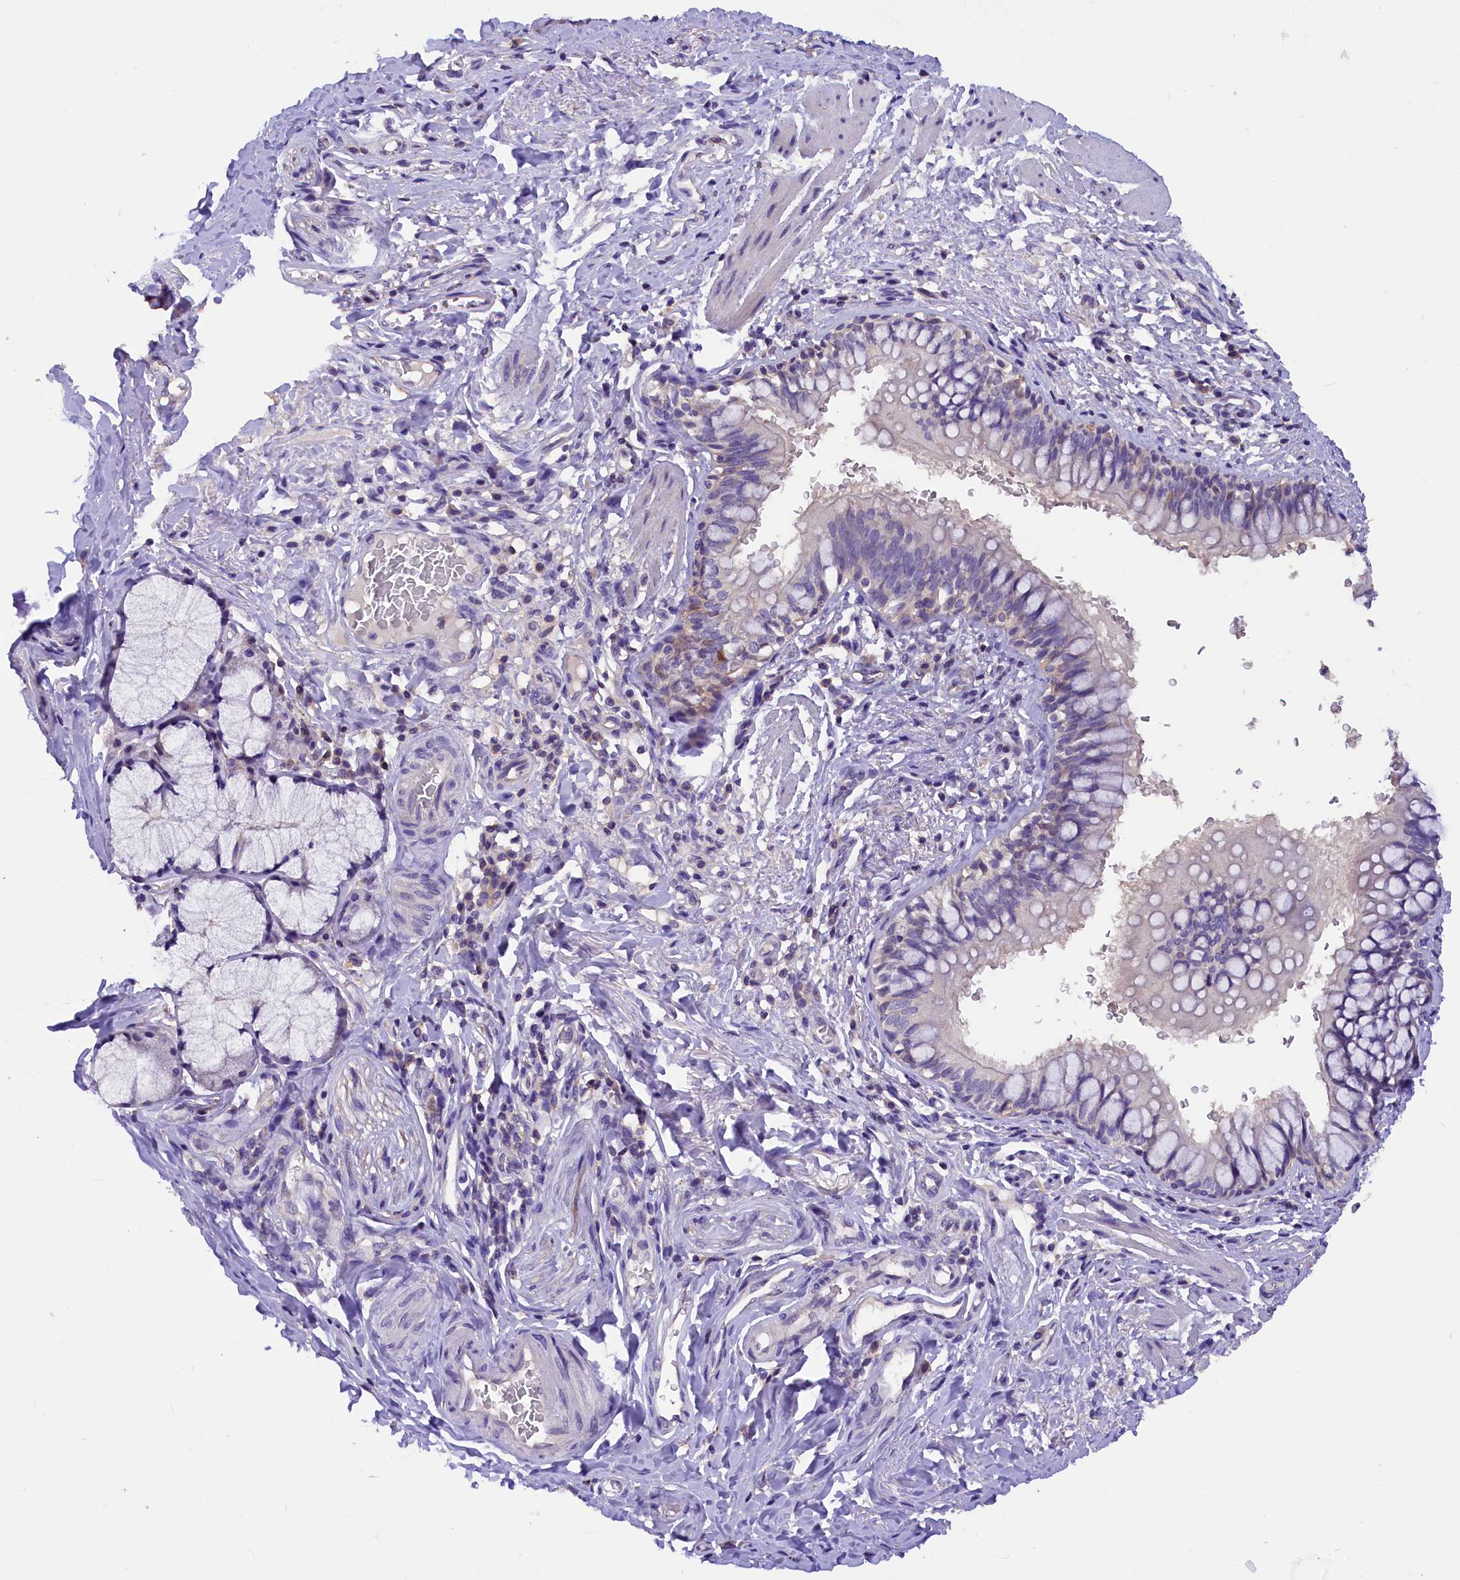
{"staining": {"intensity": "weak", "quantity": "<25%", "location": "cytoplasmic/membranous"}, "tissue": "bronchus", "cell_type": "Respiratory epithelial cells", "image_type": "normal", "snomed": [{"axis": "morphology", "description": "Normal tissue, NOS"}, {"axis": "topography", "description": "Cartilage tissue"}, {"axis": "topography", "description": "Bronchus"}], "caption": "IHC of normal human bronchus demonstrates no expression in respiratory epithelial cells. The staining is performed using DAB brown chromogen with nuclei counter-stained in using hematoxylin.", "gene": "AP3B2", "patient": {"sex": "female", "age": 36}}